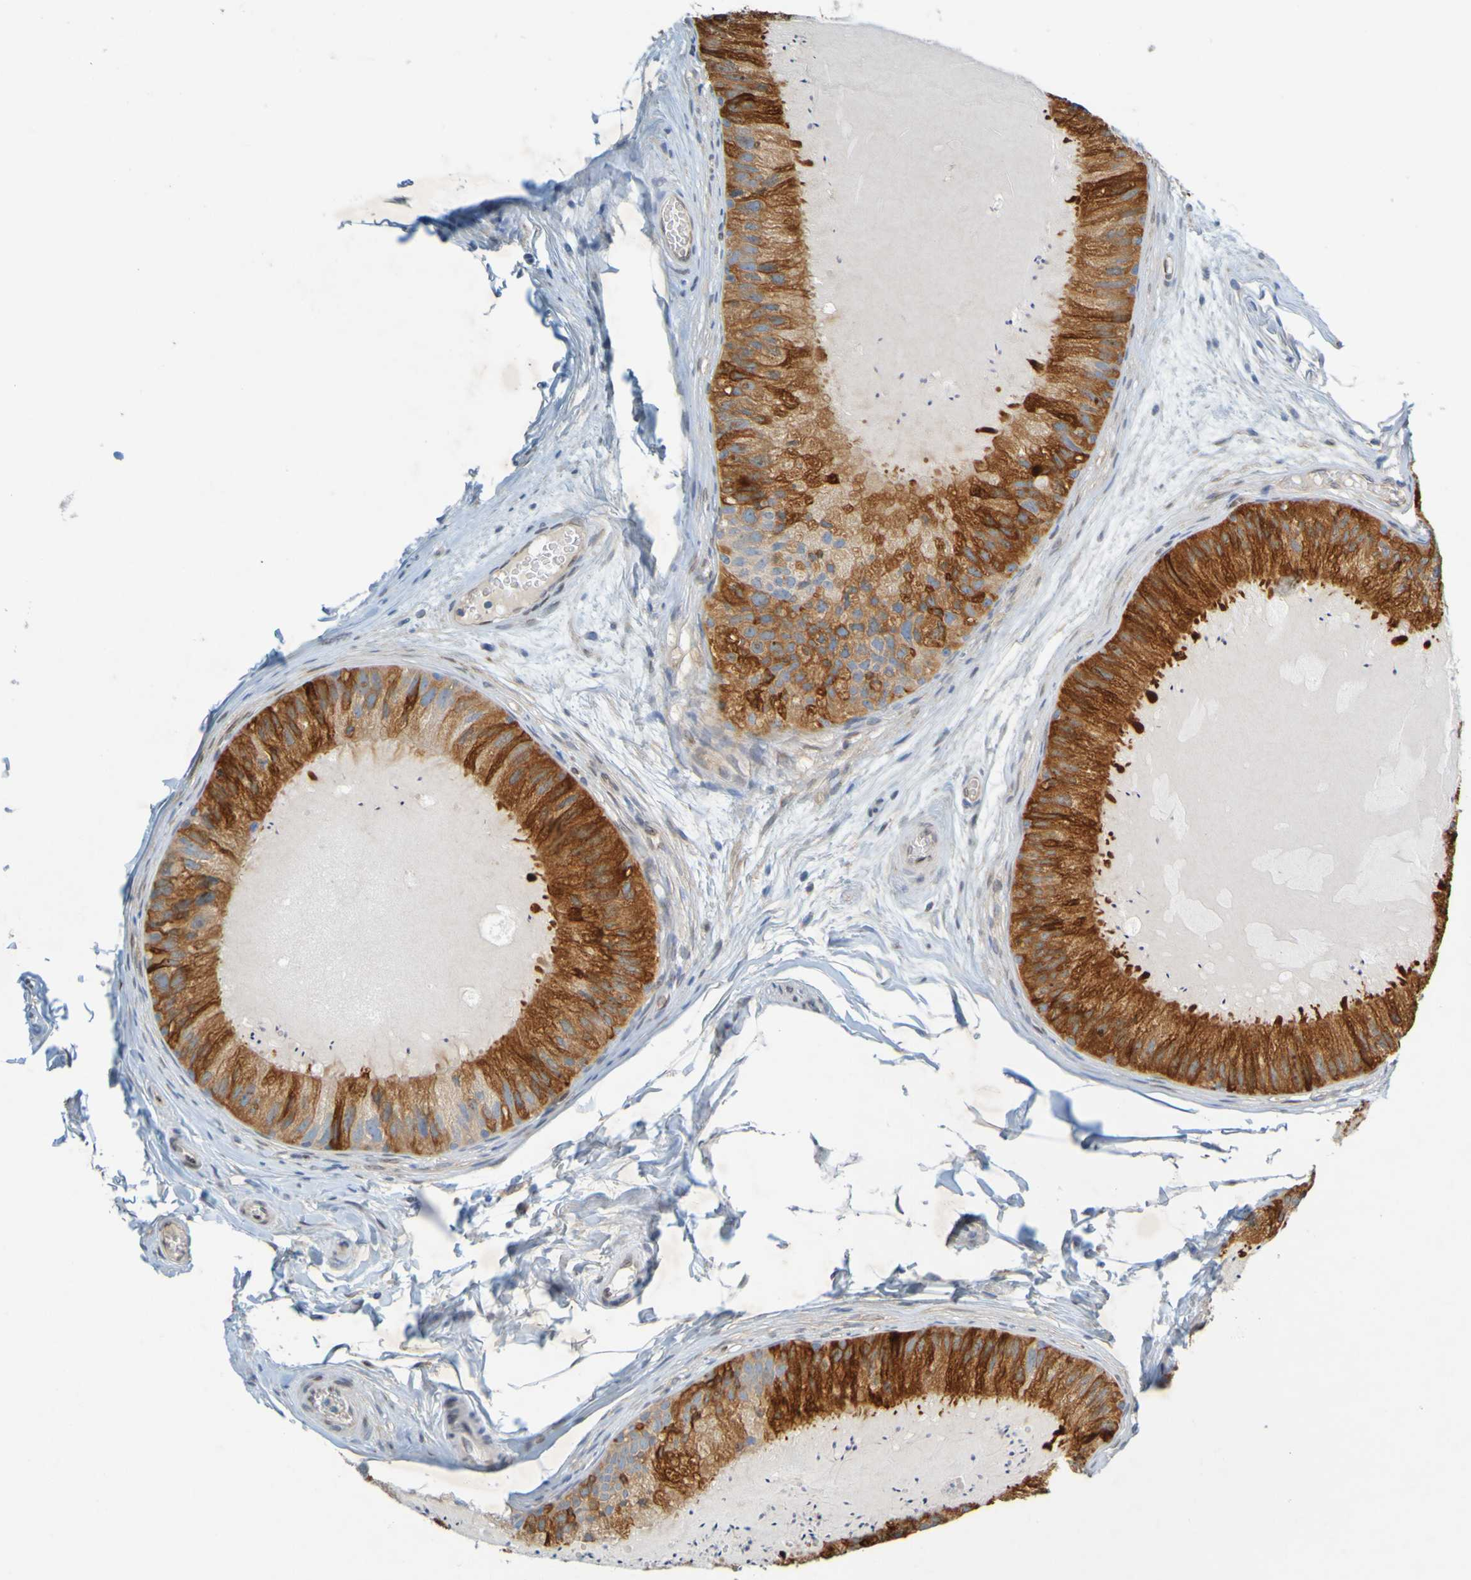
{"staining": {"intensity": "strong", "quantity": "25%-75%", "location": "cytoplasmic/membranous"}, "tissue": "epididymis", "cell_type": "Glandular cells", "image_type": "normal", "snomed": [{"axis": "morphology", "description": "Normal tissue, NOS"}, {"axis": "topography", "description": "Epididymis"}], "caption": "Immunohistochemical staining of unremarkable human epididymis shows high levels of strong cytoplasmic/membranous positivity in approximately 25%-75% of glandular cells.", "gene": "MAG", "patient": {"sex": "male", "age": 31}}